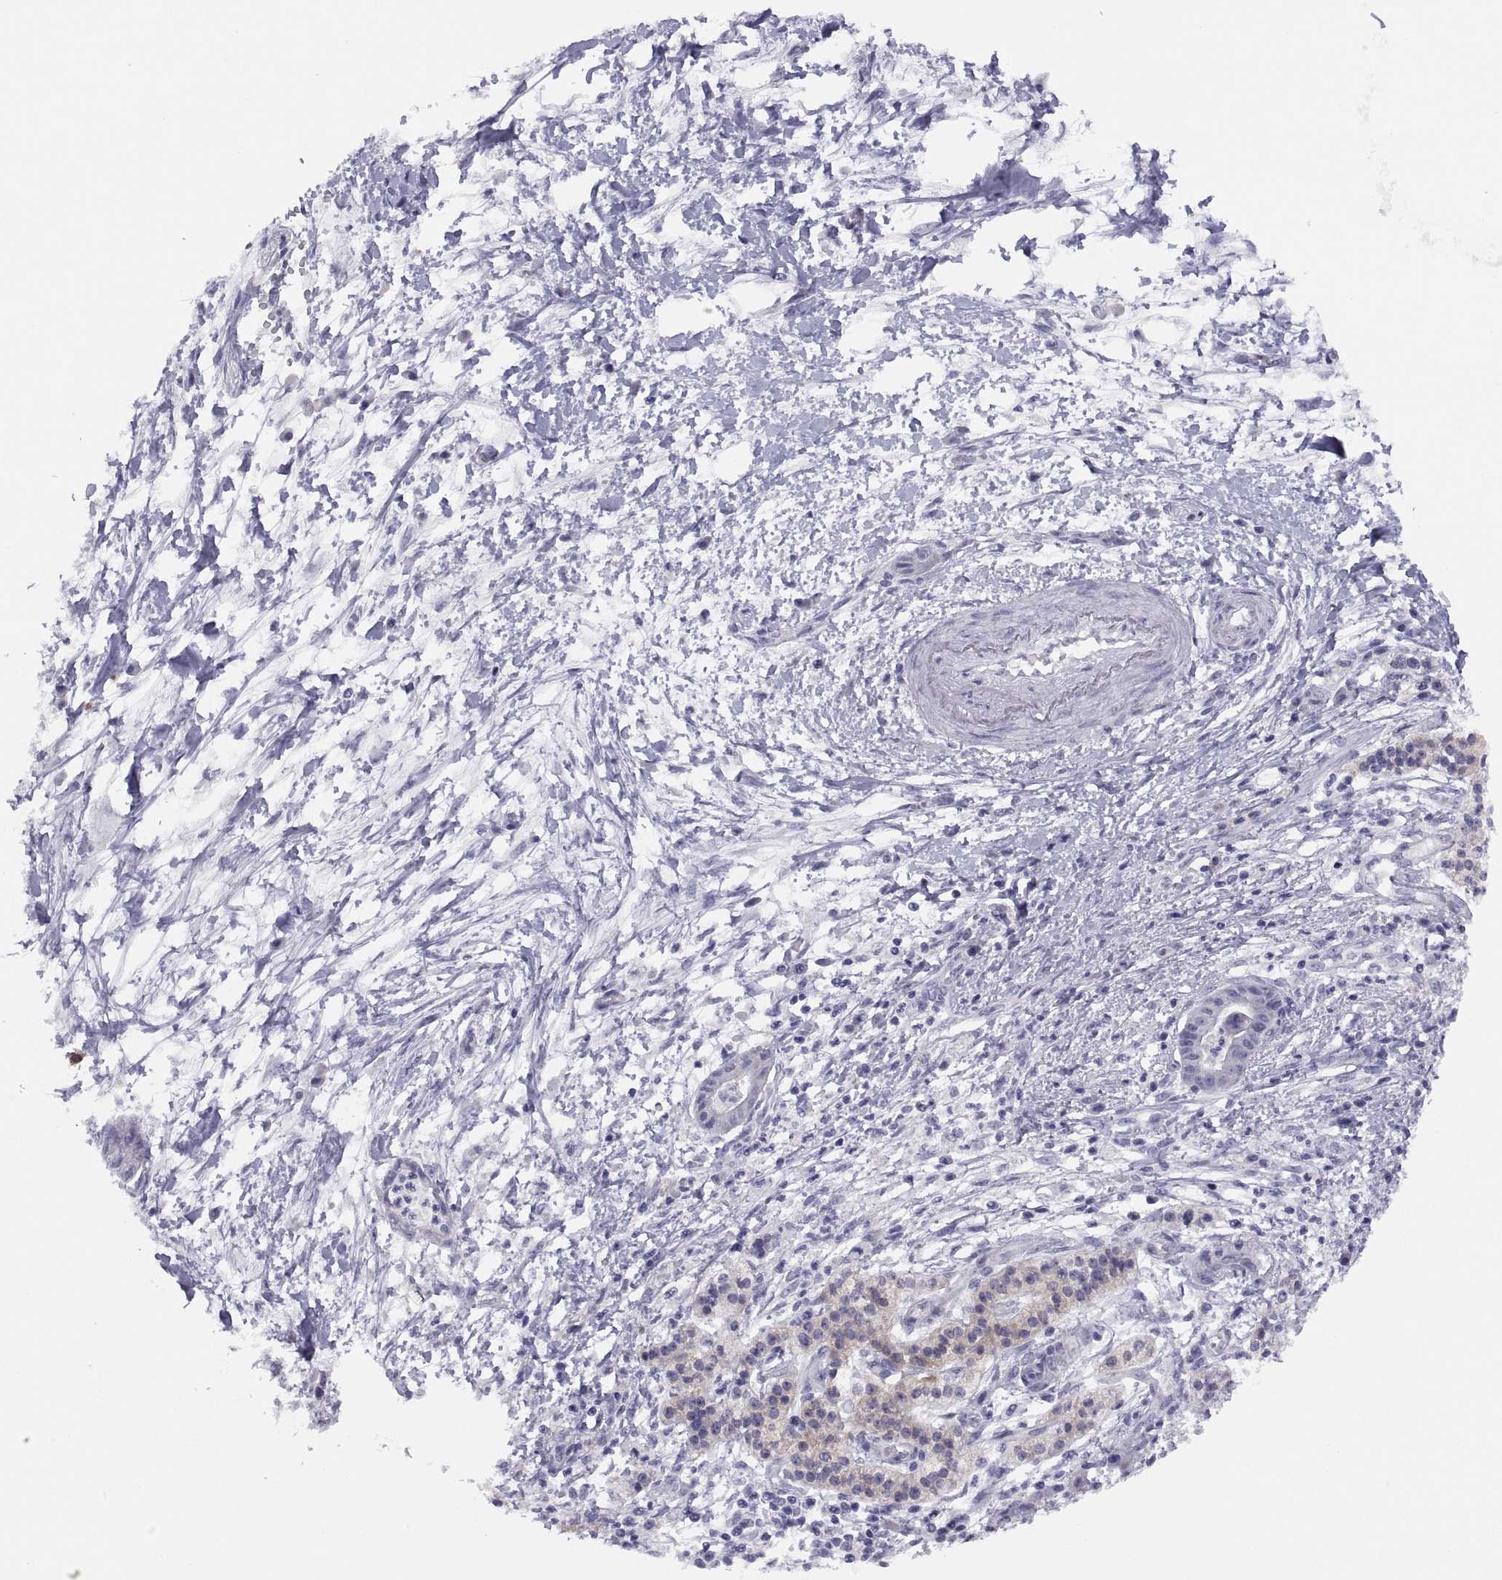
{"staining": {"intensity": "weak", "quantity": "<25%", "location": "cytoplasmic/membranous"}, "tissue": "pancreatic cancer", "cell_type": "Tumor cells", "image_type": "cancer", "snomed": [{"axis": "morphology", "description": "Normal tissue, NOS"}, {"axis": "morphology", "description": "Adenocarcinoma, NOS"}, {"axis": "topography", "description": "Lymph node"}, {"axis": "topography", "description": "Pancreas"}], "caption": "The photomicrograph displays no staining of tumor cells in pancreatic adenocarcinoma.", "gene": "STRC", "patient": {"sex": "female", "age": 58}}